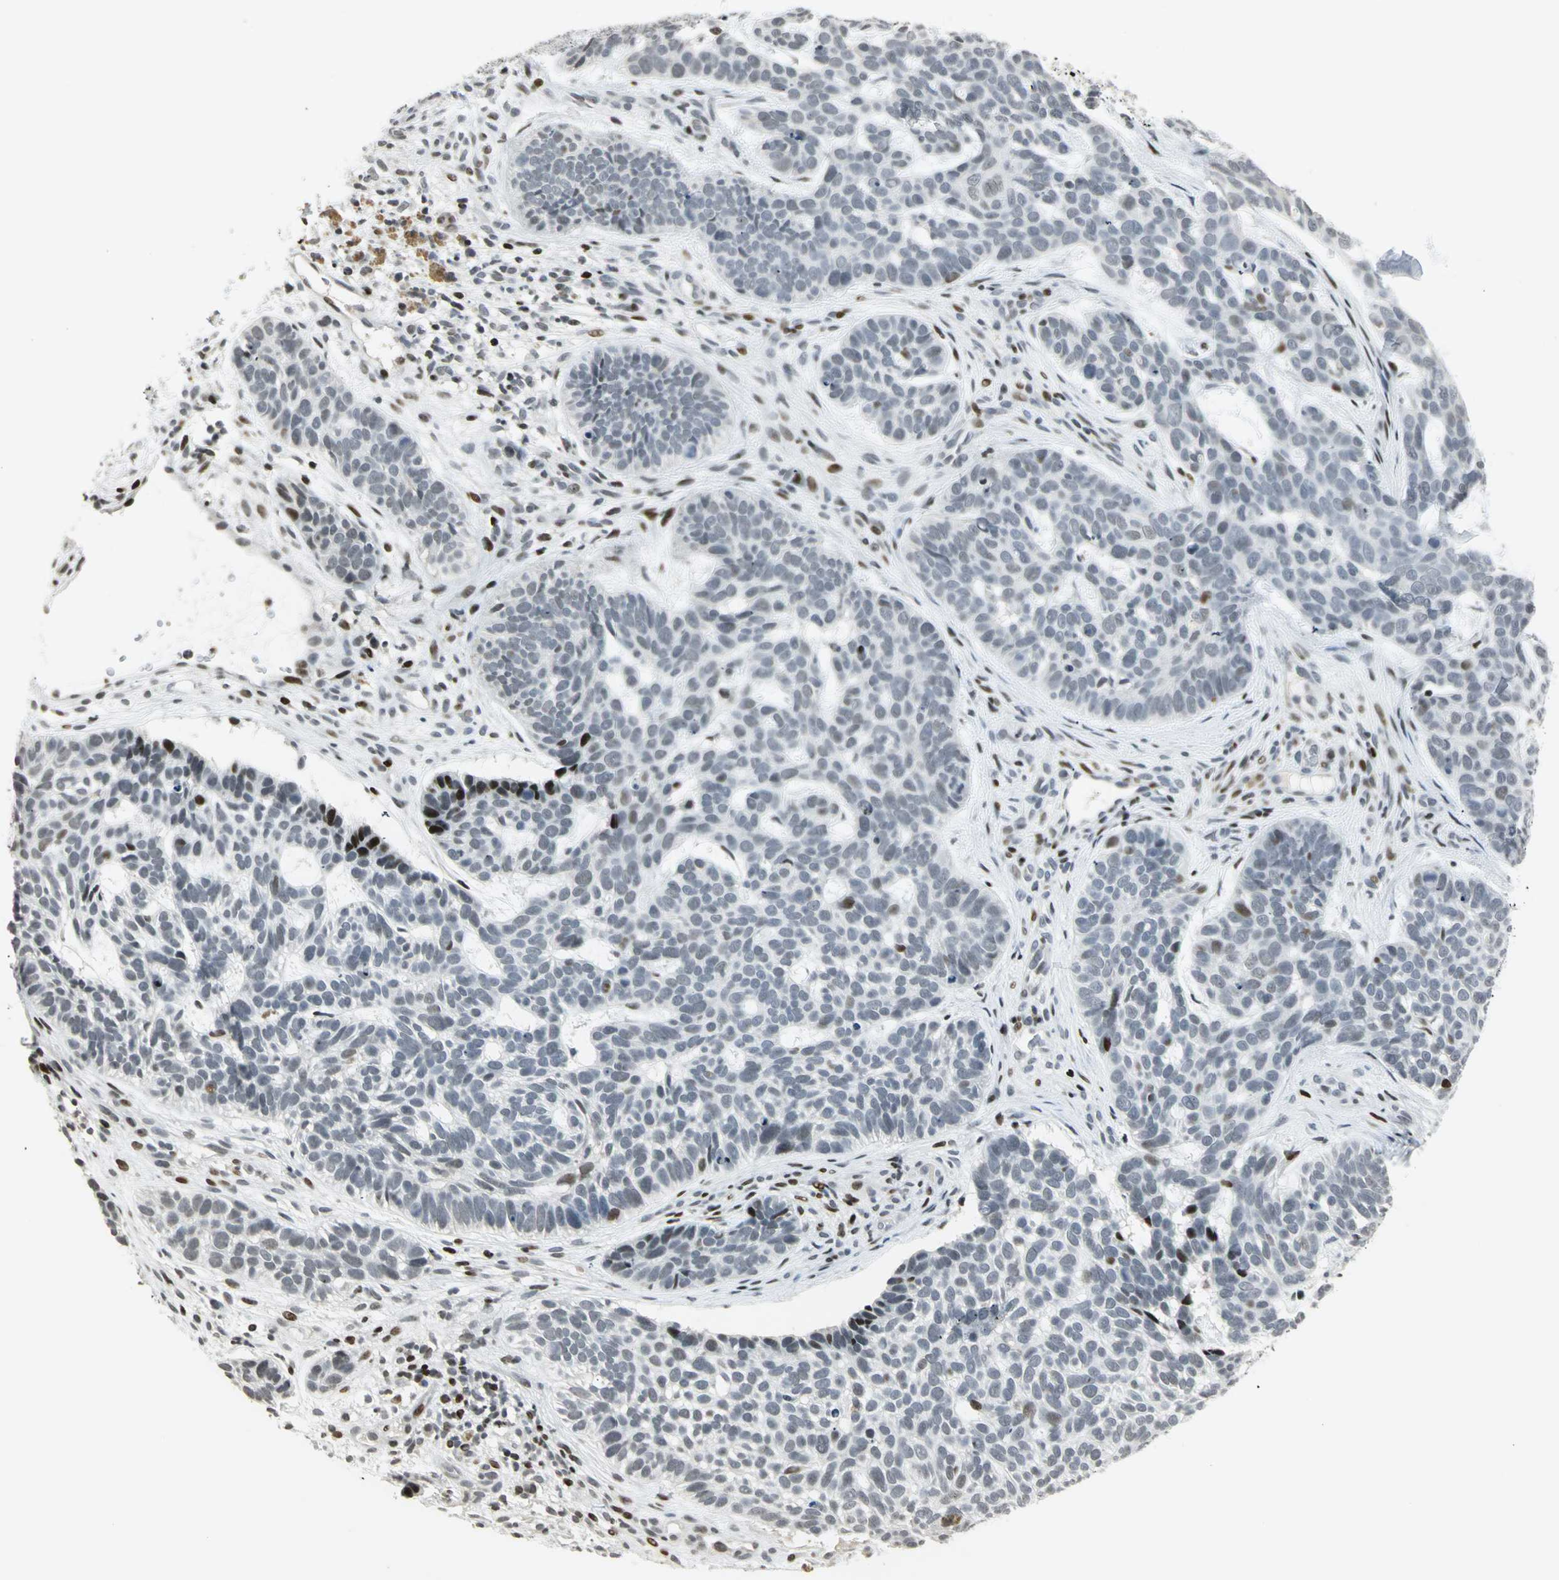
{"staining": {"intensity": "strong", "quantity": "<25%", "location": "nuclear"}, "tissue": "skin cancer", "cell_type": "Tumor cells", "image_type": "cancer", "snomed": [{"axis": "morphology", "description": "Basal cell carcinoma"}, {"axis": "topography", "description": "Skin"}], "caption": "The image reveals a brown stain indicating the presence of a protein in the nuclear of tumor cells in skin cancer. (Stains: DAB (3,3'-diaminobenzidine) in brown, nuclei in blue, Microscopy: brightfield microscopy at high magnification).", "gene": "KDM1A", "patient": {"sex": "male", "age": 87}}